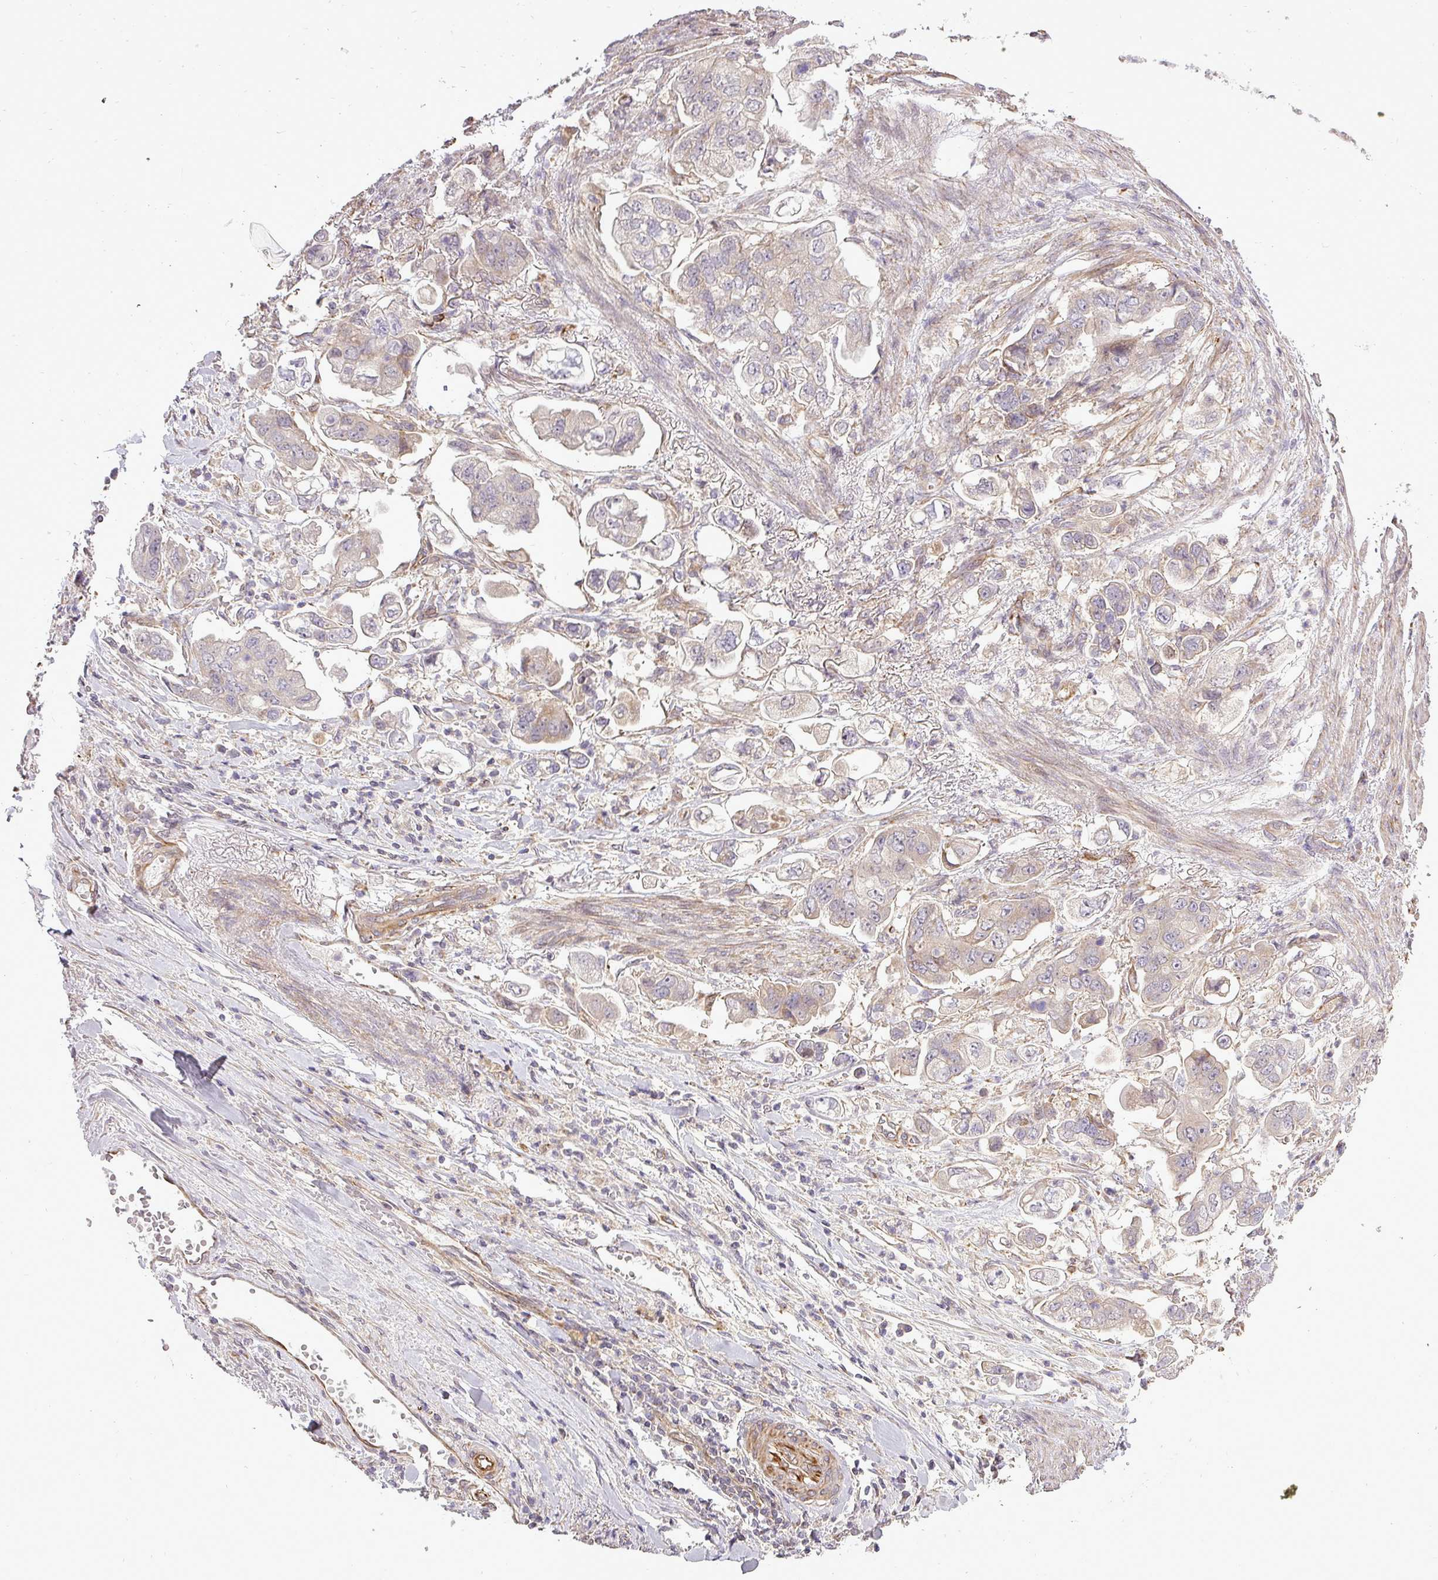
{"staining": {"intensity": "weak", "quantity": "<25%", "location": "cytoplasmic/membranous"}, "tissue": "stomach cancer", "cell_type": "Tumor cells", "image_type": "cancer", "snomed": [{"axis": "morphology", "description": "Adenocarcinoma, NOS"}, {"axis": "topography", "description": "Stomach"}], "caption": "DAB (3,3'-diaminobenzidine) immunohistochemical staining of human adenocarcinoma (stomach) displays no significant staining in tumor cells.", "gene": "PDRG1", "patient": {"sex": "male", "age": 62}}